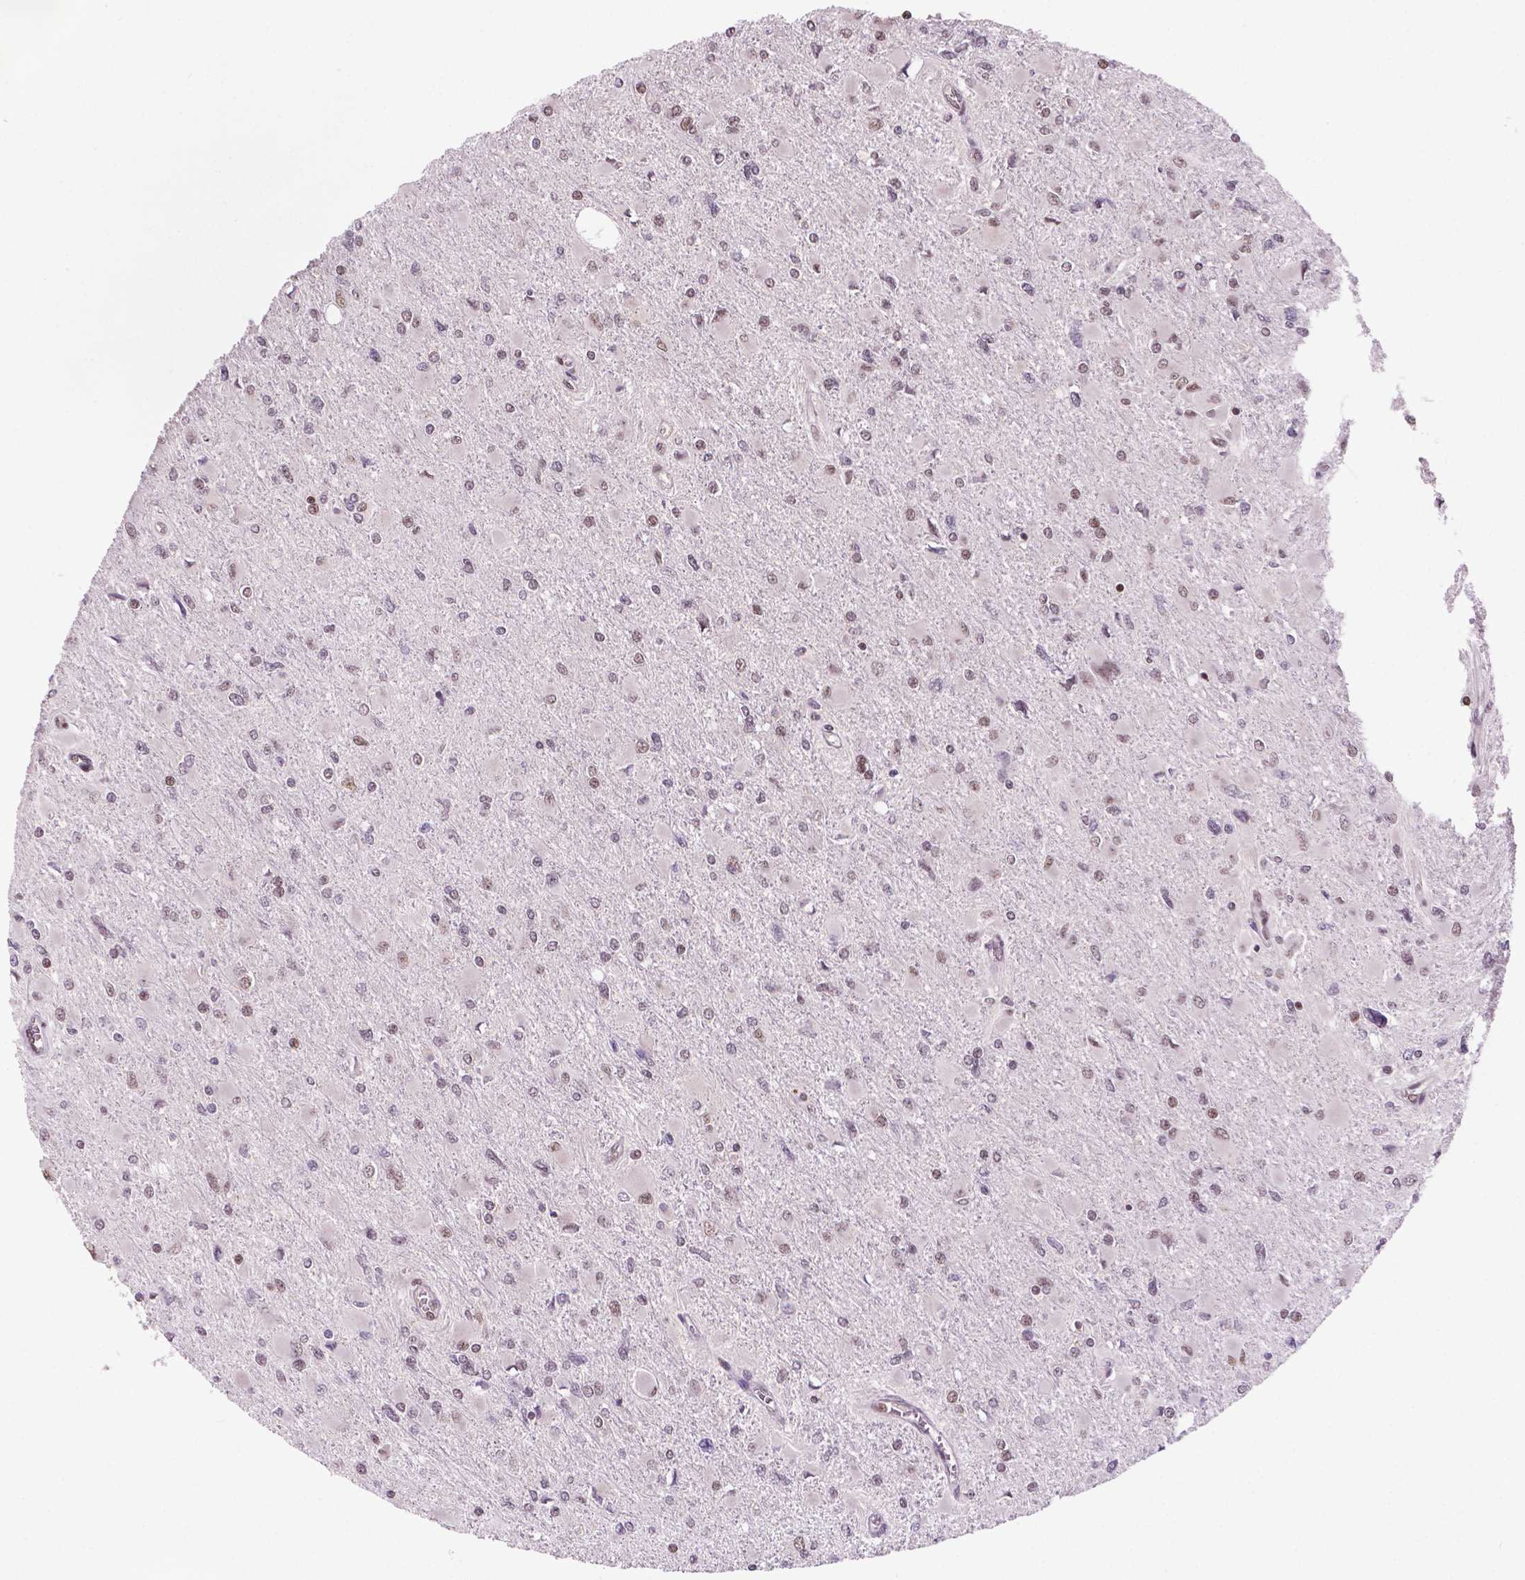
{"staining": {"intensity": "moderate", "quantity": "25%-75%", "location": "nuclear"}, "tissue": "glioma", "cell_type": "Tumor cells", "image_type": "cancer", "snomed": [{"axis": "morphology", "description": "Glioma, malignant, High grade"}, {"axis": "topography", "description": "Cerebral cortex"}], "caption": "Glioma tissue displays moderate nuclear staining in about 25%-75% of tumor cells", "gene": "PER2", "patient": {"sex": "female", "age": 36}}